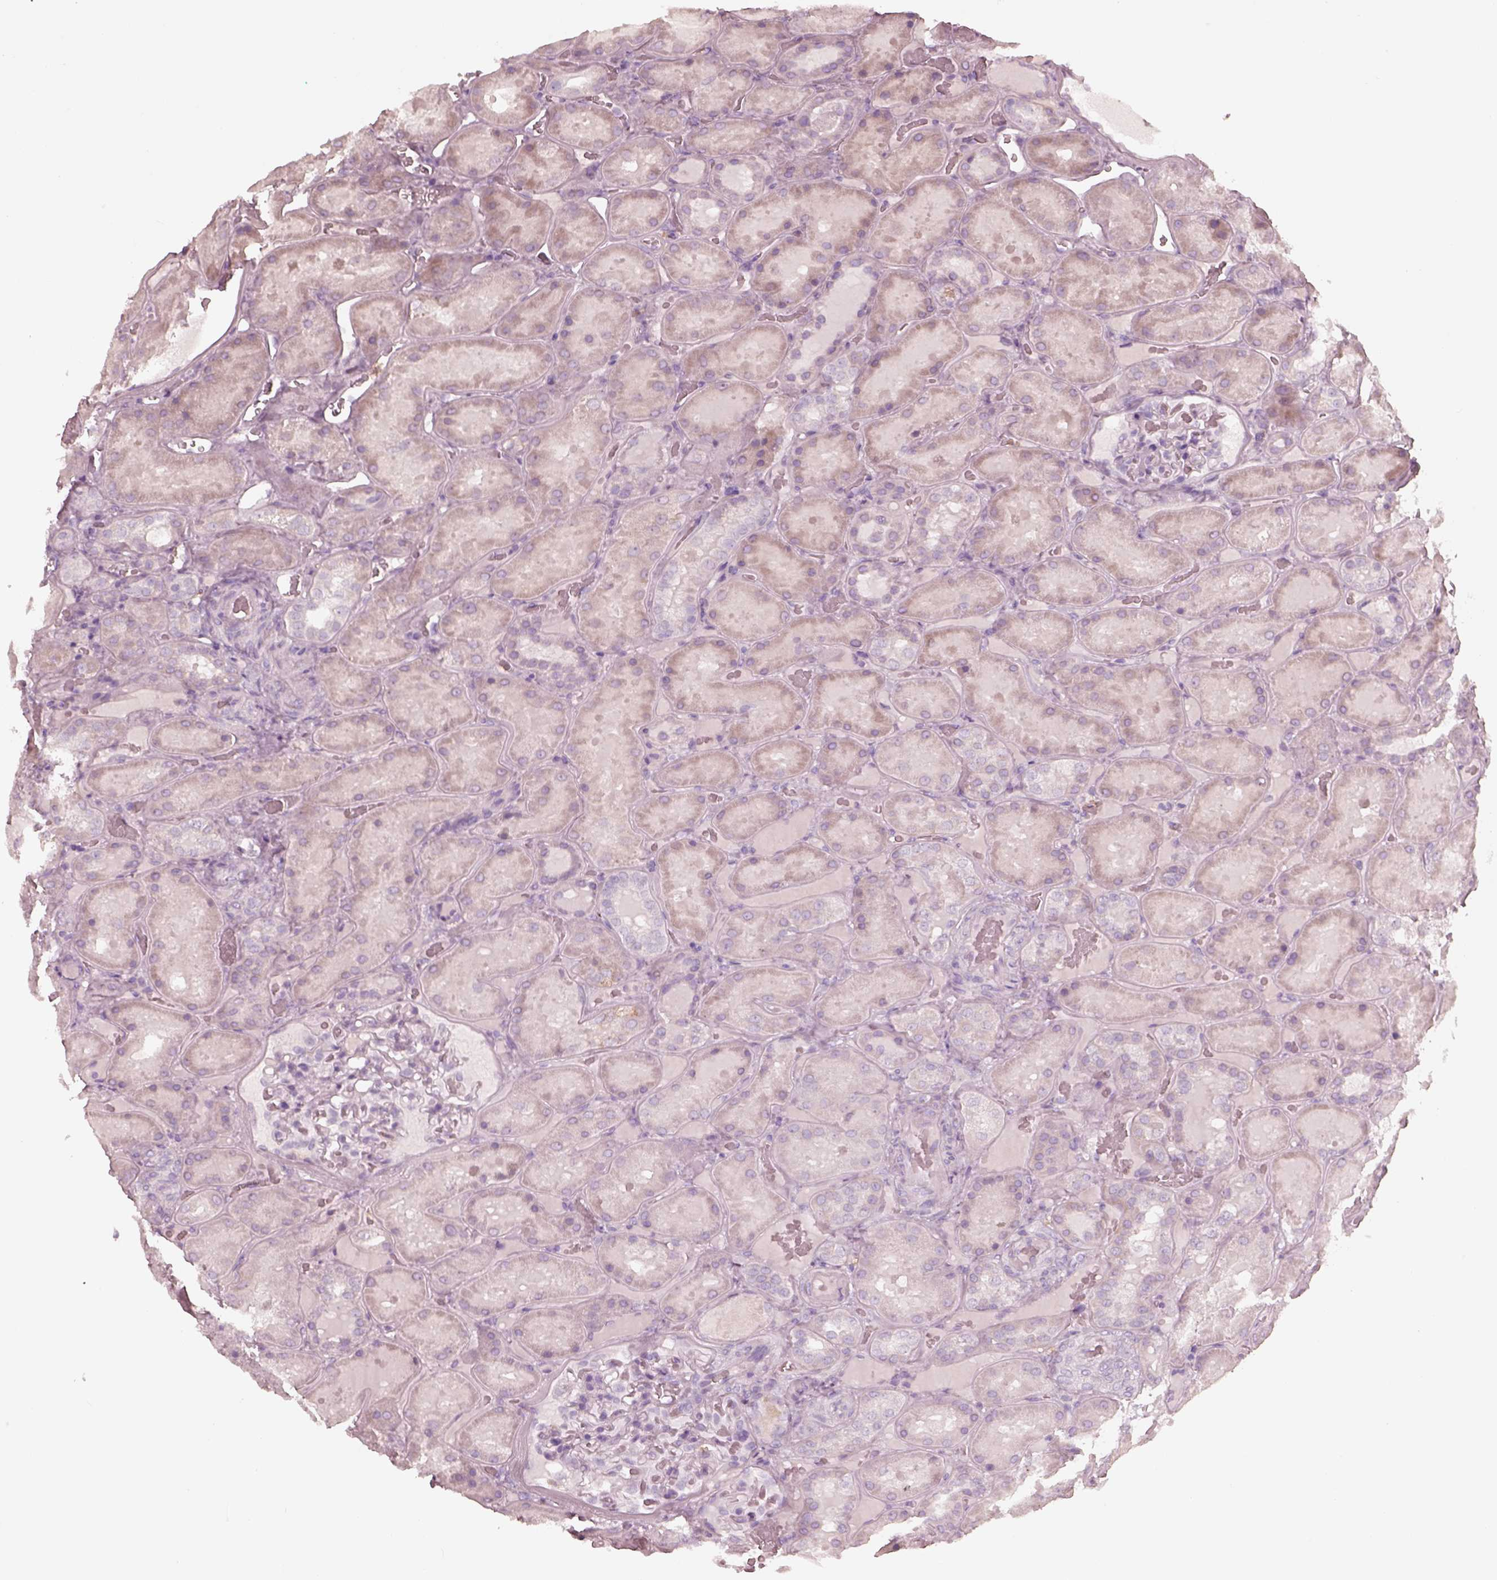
{"staining": {"intensity": "negative", "quantity": "none", "location": "none"}, "tissue": "kidney", "cell_type": "Cells in glomeruli", "image_type": "normal", "snomed": [{"axis": "morphology", "description": "Normal tissue, NOS"}, {"axis": "topography", "description": "Kidney"}], "caption": "A high-resolution image shows immunohistochemistry (IHC) staining of normal kidney, which demonstrates no significant positivity in cells in glomeruli. The staining is performed using DAB (3,3'-diaminobenzidine) brown chromogen with nuclei counter-stained in using hematoxylin.", "gene": "GPRIN1", "patient": {"sex": "male", "age": 73}}